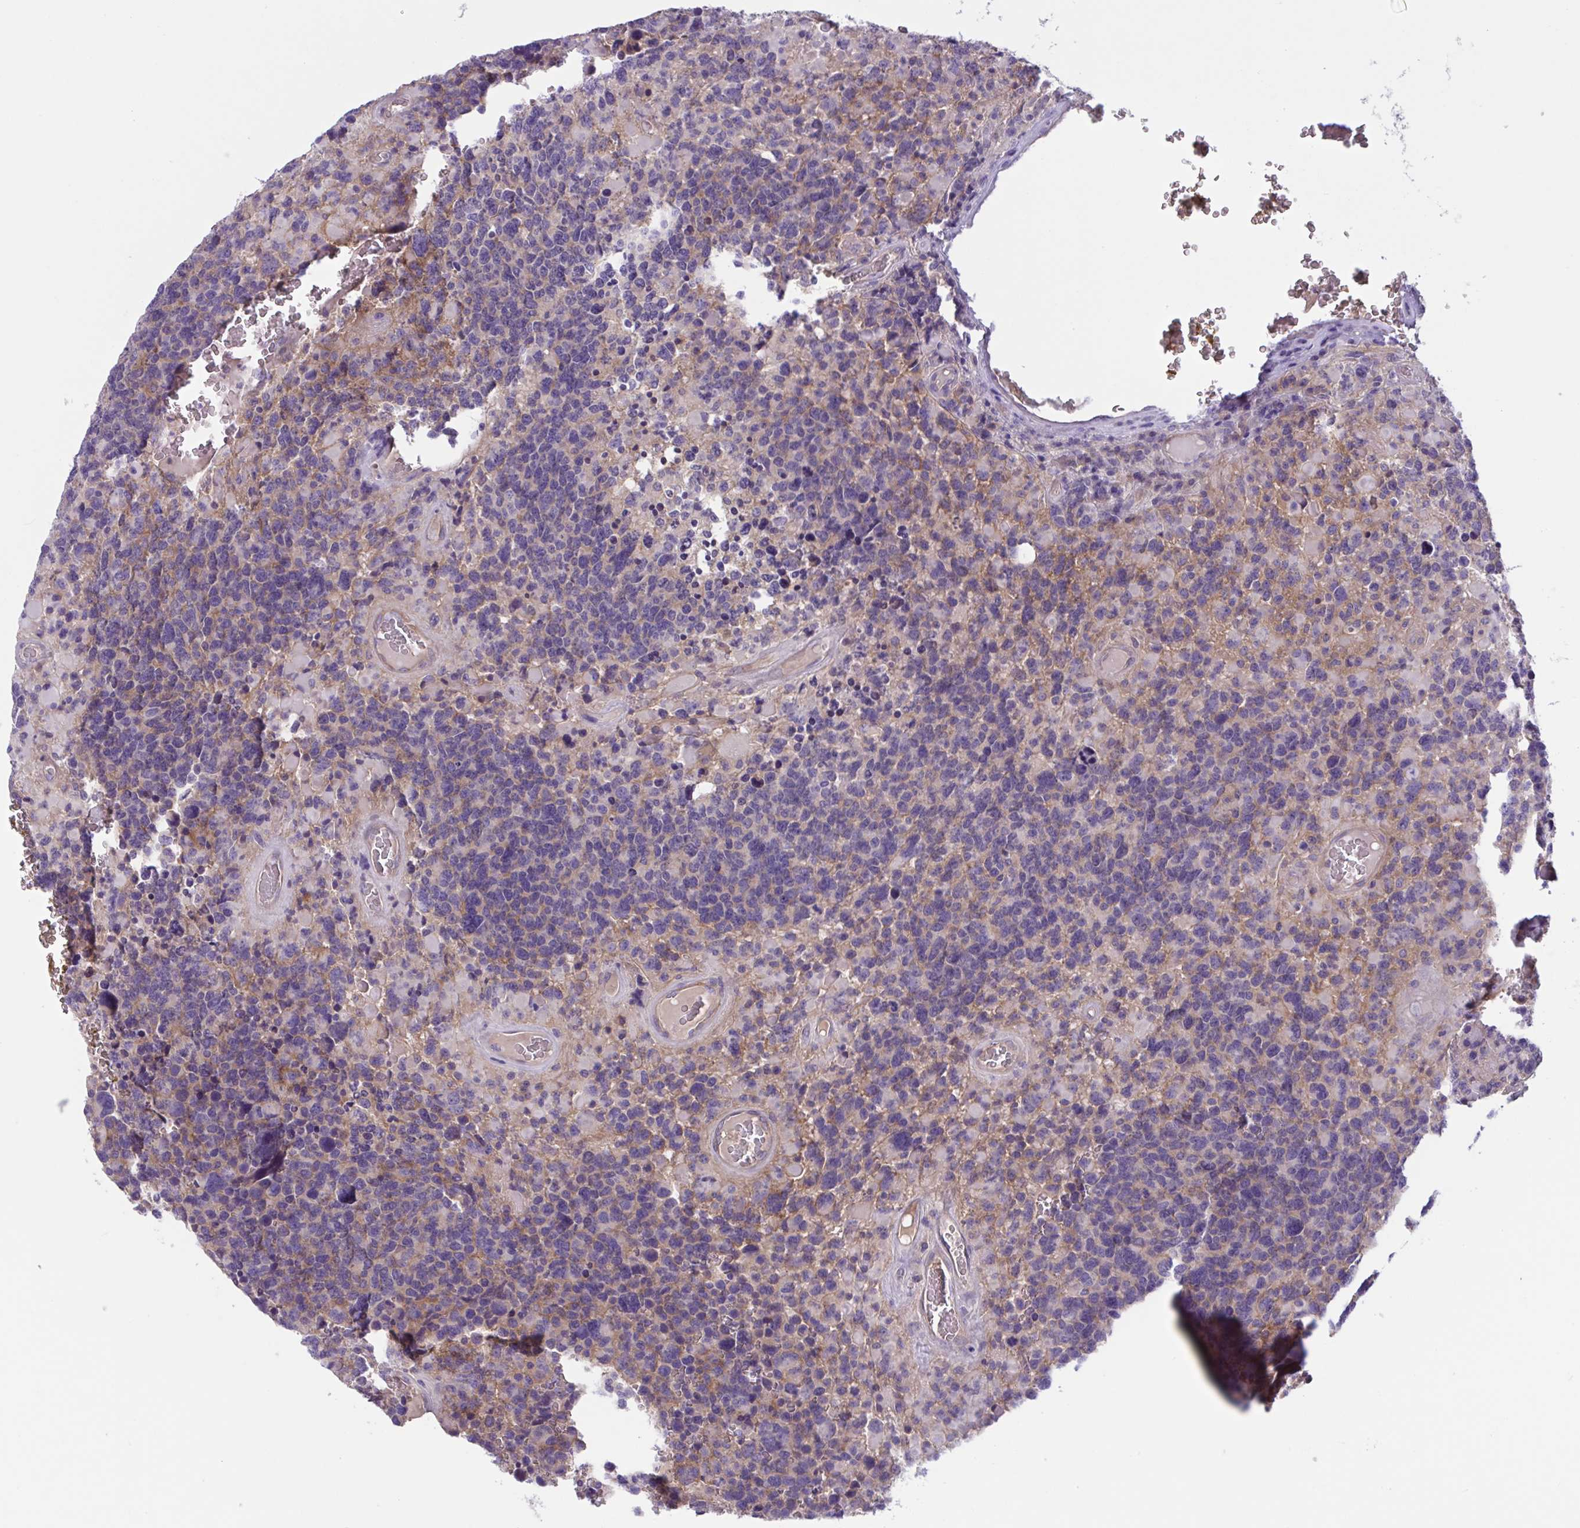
{"staining": {"intensity": "weak", "quantity": "<25%", "location": "cytoplasmic/membranous"}, "tissue": "glioma", "cell_type": "Tumor cells", "image_type": "cancer", "snomed": [{"axis": "morphology", "description": "Glioma, malignant, High grade"}, {"axis": "topography", "description": "Brain"}], "caption": "An immunohistochemistry histopathology image of glioma is shown. There is no staining in tumor cells of glioma.", "gene": "TTC7B", "patient": {"sex": "female", "age": 40}}